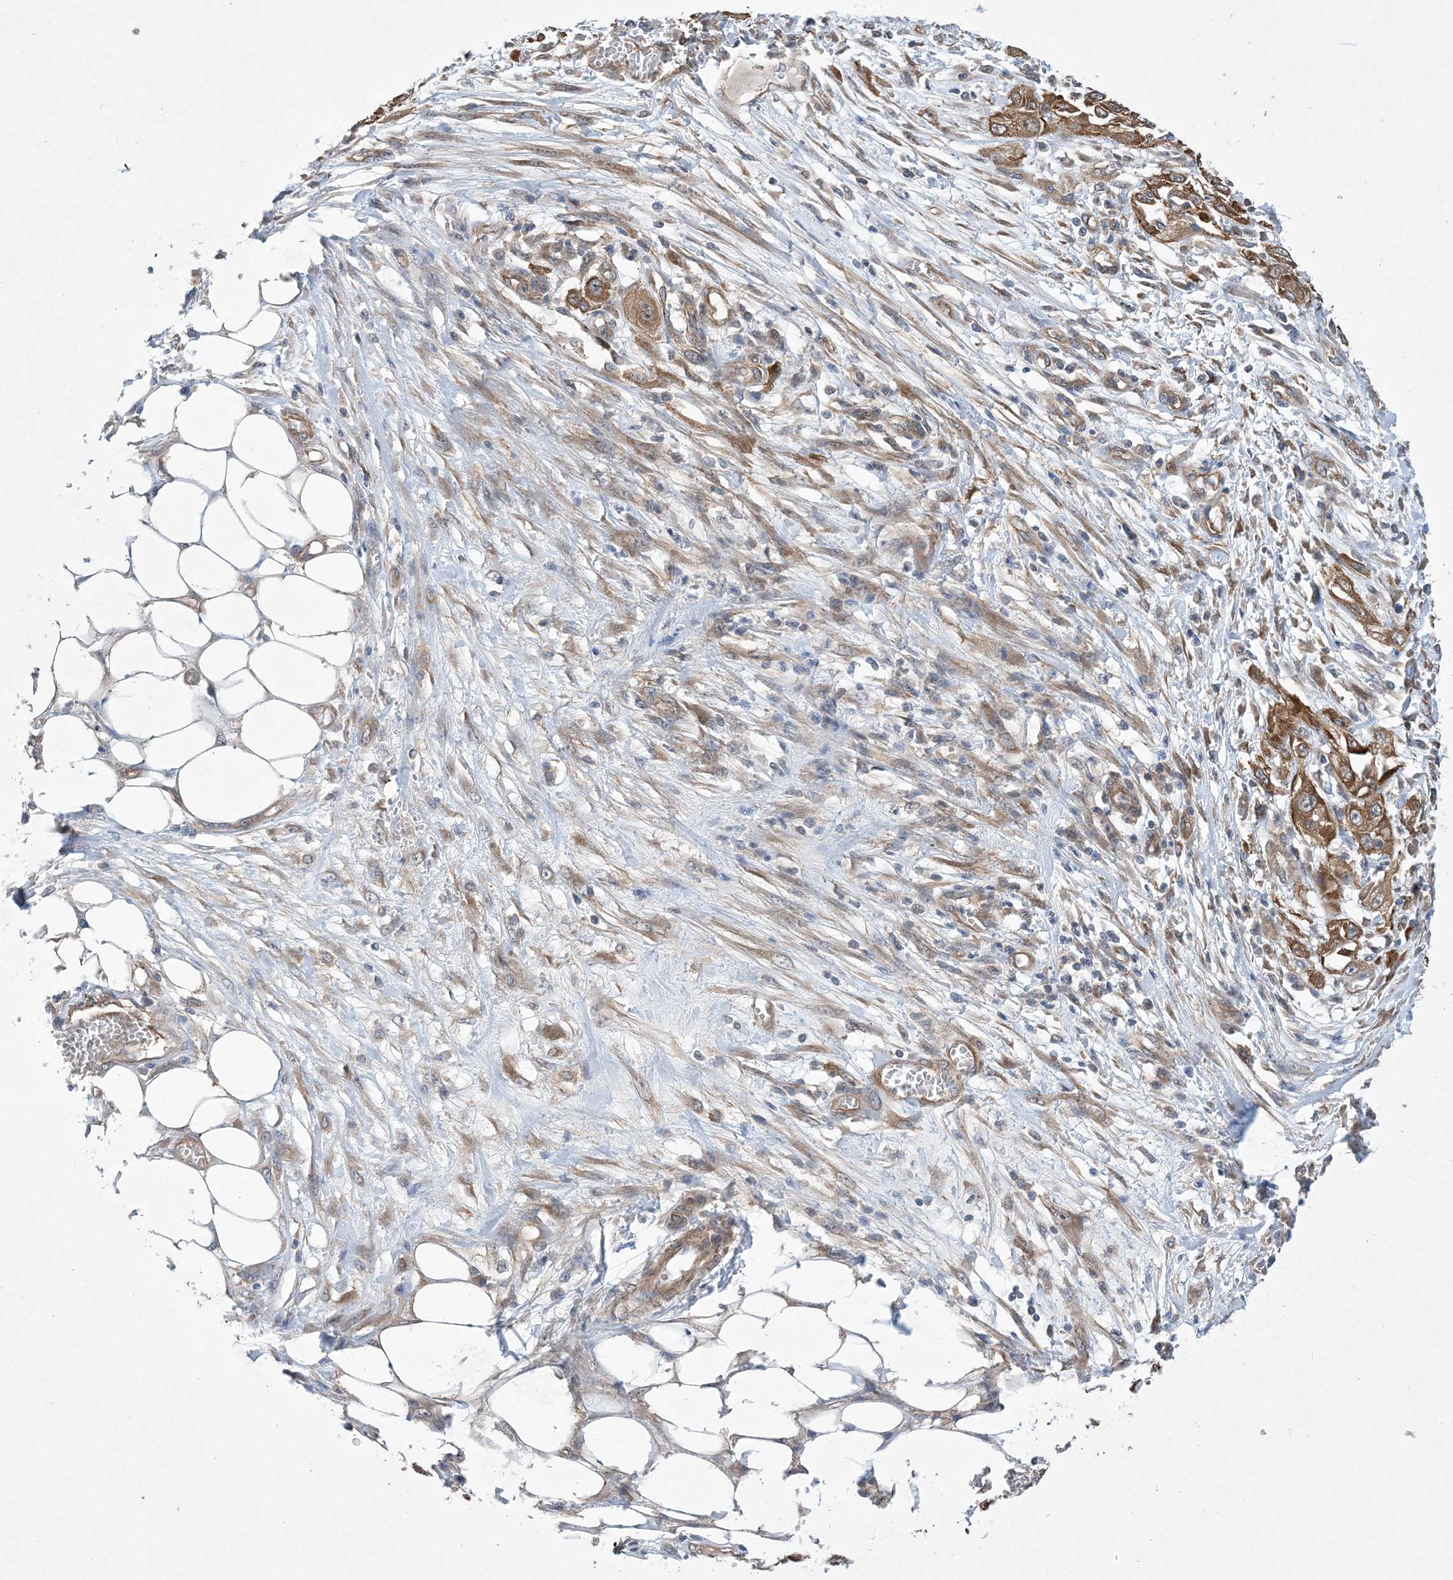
{"staining": {"intensity": "moderate", "quantity": ">75%", "location": "cytoplasmic/membranous"}, "tissue": "skin cancer", "cell_type": "Tumor cells", "image_type": "cancer", "snomed": [{"axis": "morphology", "description": "Squamous cell carcinoma, NOS"}, {"axis": "morphology", "description": "Squamous cell carcinoma, metastatic, NOS"}, {"axis": "topography", "description": "Skin"}, {"axis": "topography", "description": "Lymph node"}], "caption": "A histopathology image of human skin cancer (metastatic squamous cell carcinoma) stained for a protein exhibits moderate cytoplasmic/membranous brown staining in tumor cells.", "gene": "EHBP1", "patient": {"sex": "male", "age": 75}}